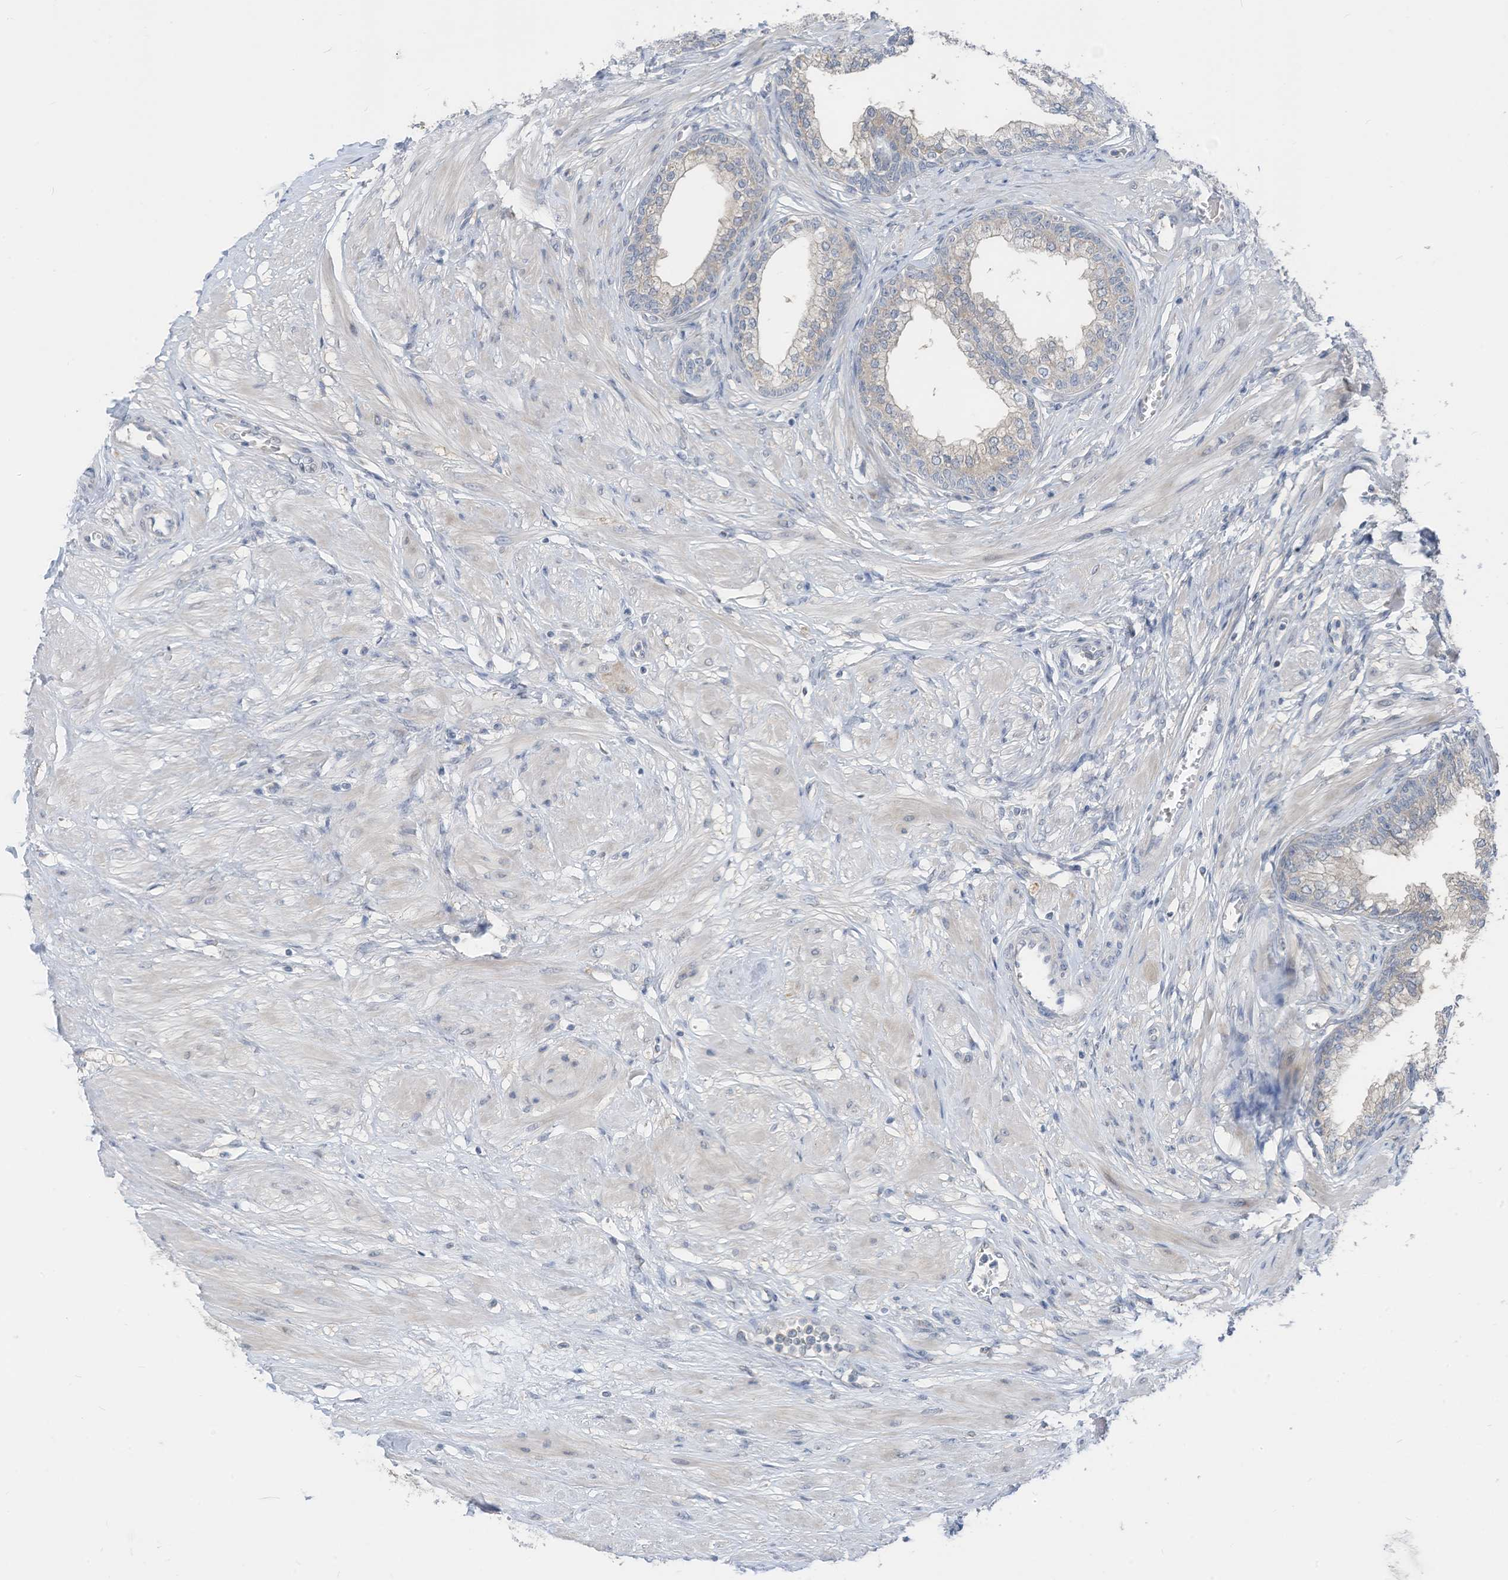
{"staining": {"intensity": "negative", "quantity": "none", "location": "none"}, "tissue": "prostate", "cell_type": "Glandular cells", "image_type": "normal", "snomed": [{"axis": "morphology", "description": "Normal tissue, NOS"}, {"axis": "morphology", "description": "Urothelial carcinoma, Low grade"}, {"axis": "topography", "description": "Urinary bladder"}, {"axis": "topography", "description": "Prostate"}], "caption": "The histopathology image displays no staining of glandular cells in normal prostate. (DAB IHC with hematoxylin counter stain).", "gene": "LDAH", "patient": {"sex": "male", "age": 60}}